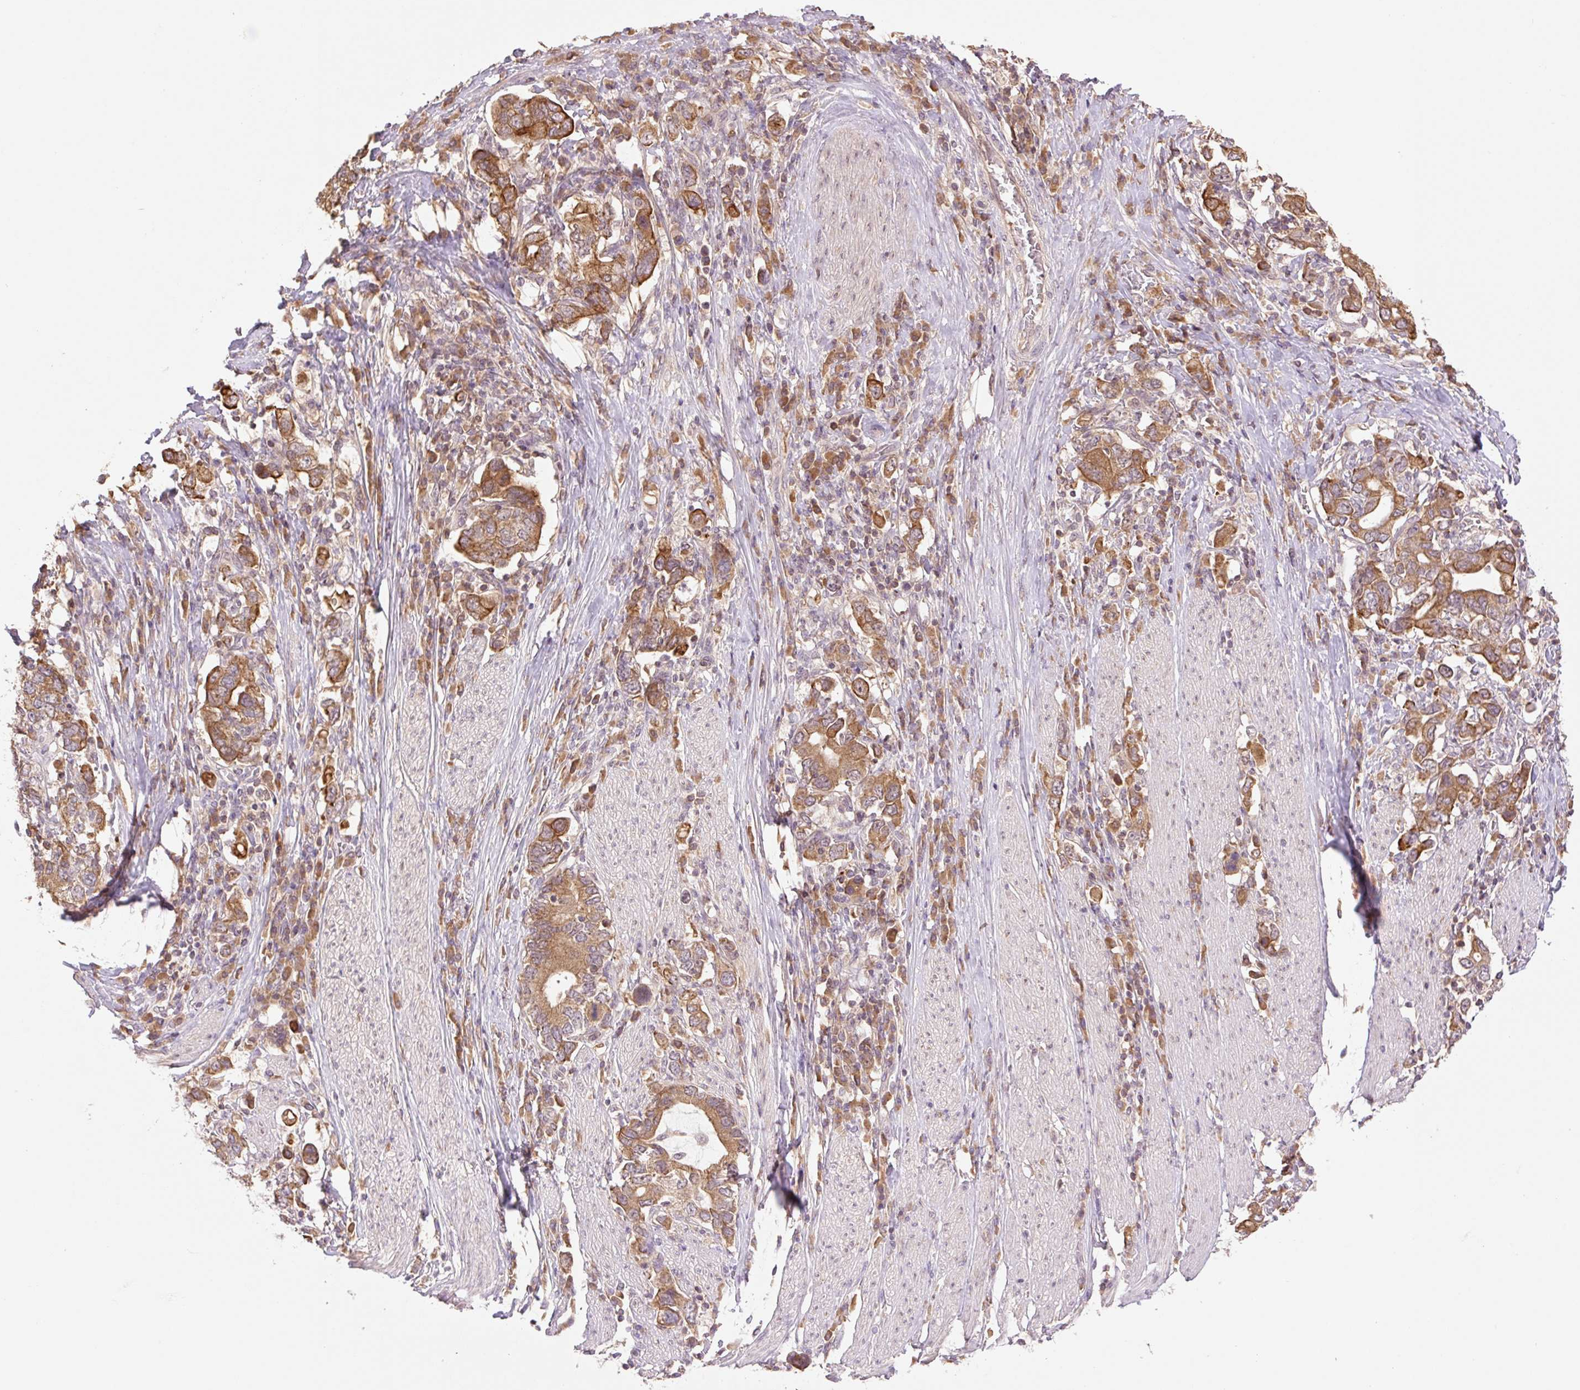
{"staining": {"intensity": "moderate", "quantity": ">75%", "location": "cytoplasmic/membranous"}, "tissue": "stomach cancer", "cell_type": "Tumor cells", "image_type": "cancer", "snomed": [{"axis": "morphology", "description": "Adenocarcinoma, NOS"}, {"axis": "topography", "description": "Stomach, upper"}, {"axis": "topography", "description": "Stomach"}], "caption": "Stomach cancer (adenocarcinoma) stained with a protein marker reveals moderate staining in tumor cells.", "gene": "YJU2B", "patient": {"sex": "male", "age": 62}}